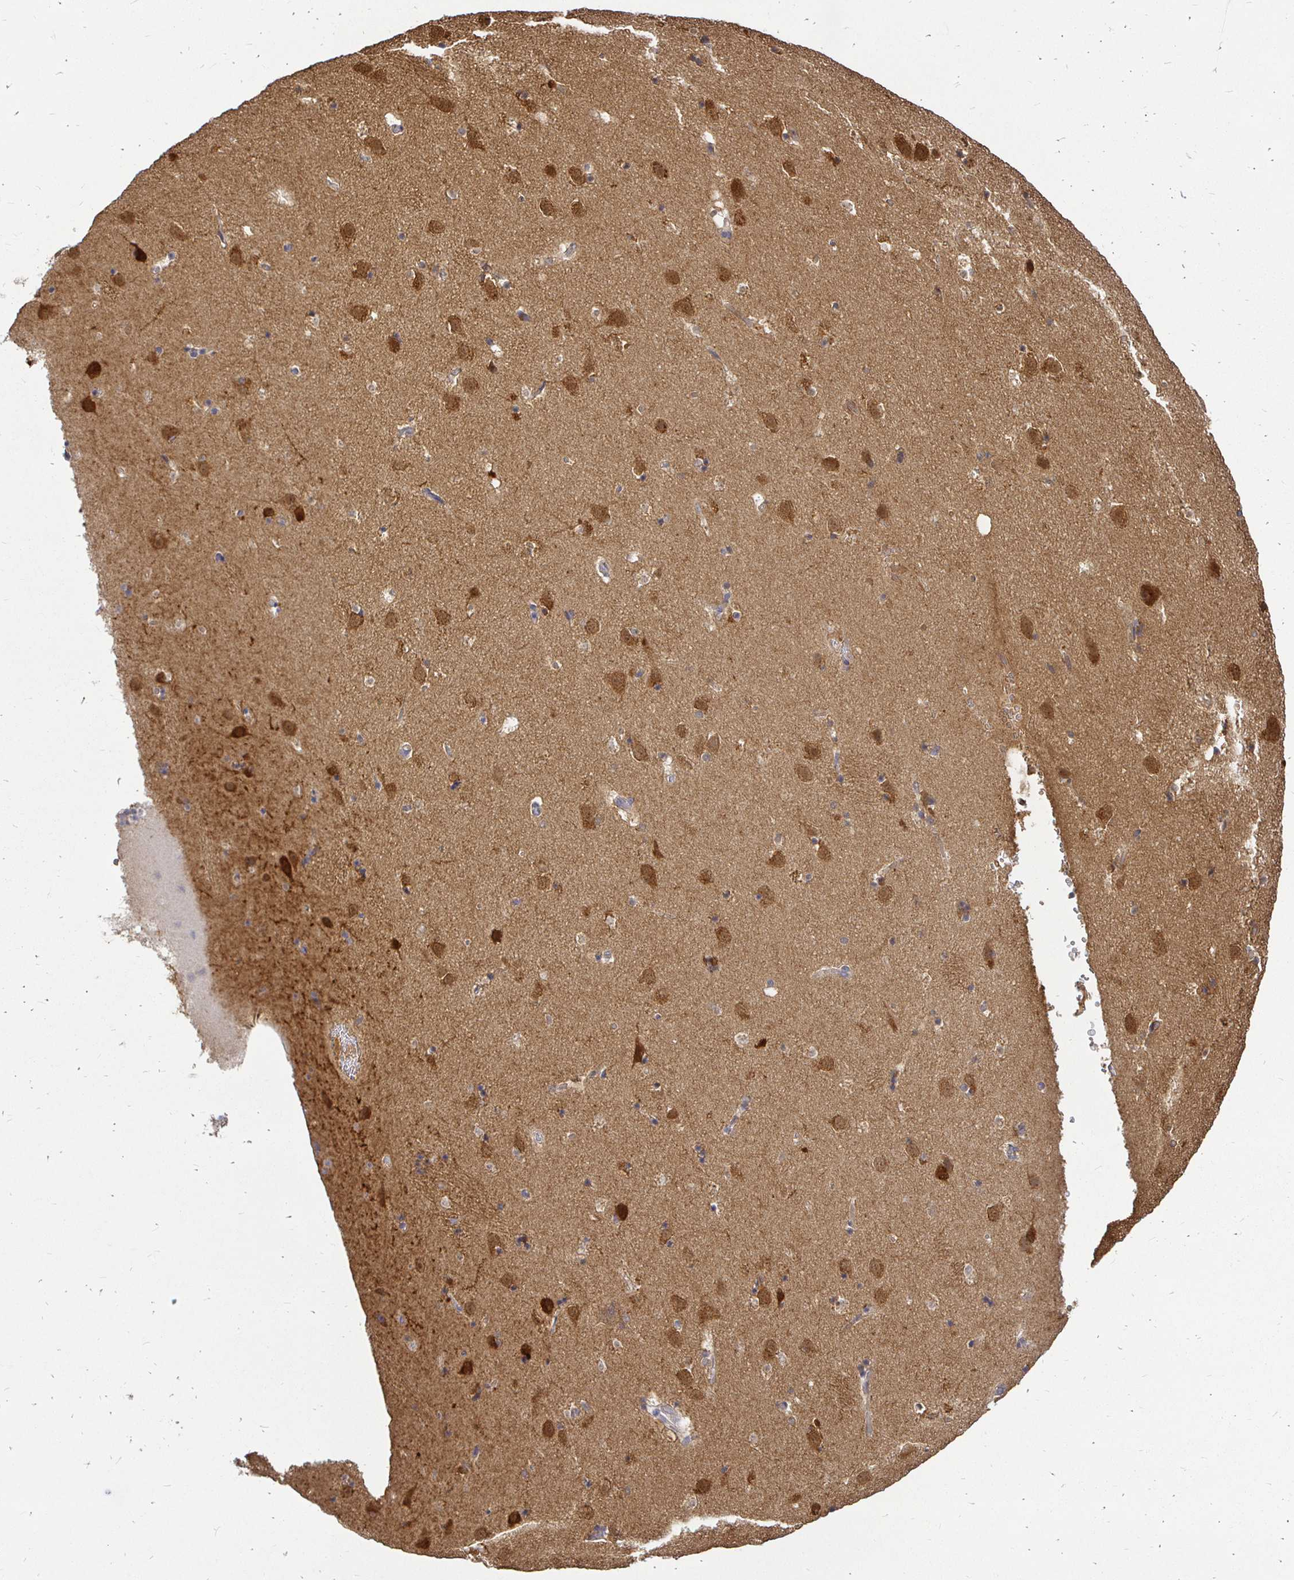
{"staining": {"intensity": "negative", "quantity": "none", "location": "none"}, "tissue": "caudate", "cell_type": "Glial cells", "image_type": "normal", "snomed": [{"axis": "morphology", "description": "Normal tissue, NOS"}, {"axis": "topography", "description": "Lateral ventricle wall"}], "caption": "The micrograph shows no staining of glial cells in normal caudate.", "gene": "NECAB1", "patient": {"sex": "male", "age": 37}}